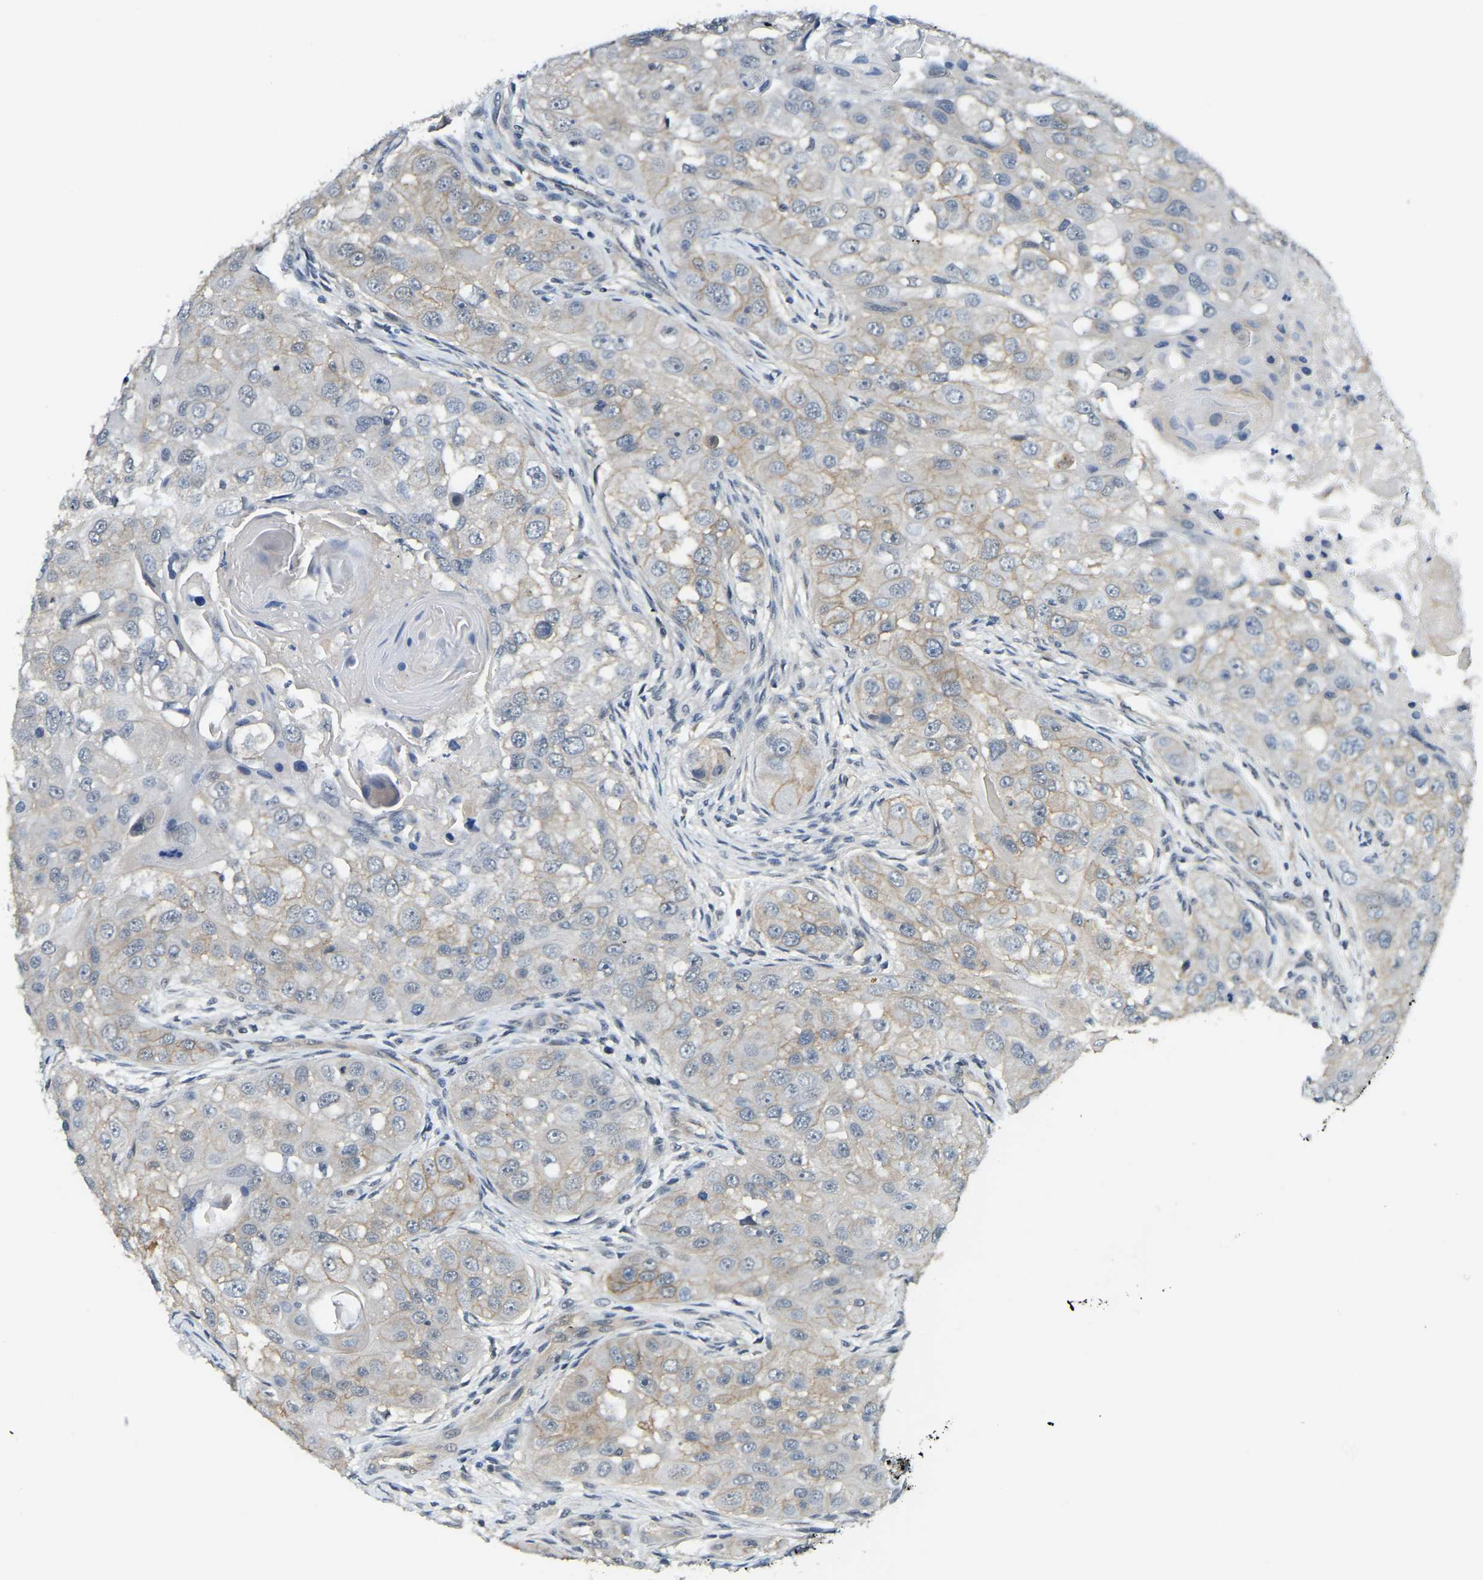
{"staining": {"intensity": "weak", "quantity": "<25%", "location": "cytoplasmic/membranous"}, "tissue": "head and neck cancer", "cell_type": "Tumor cells", "image_type": "cancer", "snomed": [{"axis": "morphology", "description": "Normal tissue, NOS"}, {"axis": "morphology", "description": "Squamous cell carcinoma, NOS"}, {"axis": "topography", "description": "Skeletal muscle"}, {"axis": "topography", "description": "Head-Neck"}], "caption": "The micrograph shows no staining of tumor cells in head and neck cancer.", "gene": "AHNAK", "patient": {"sex": "male", "age": 51}}